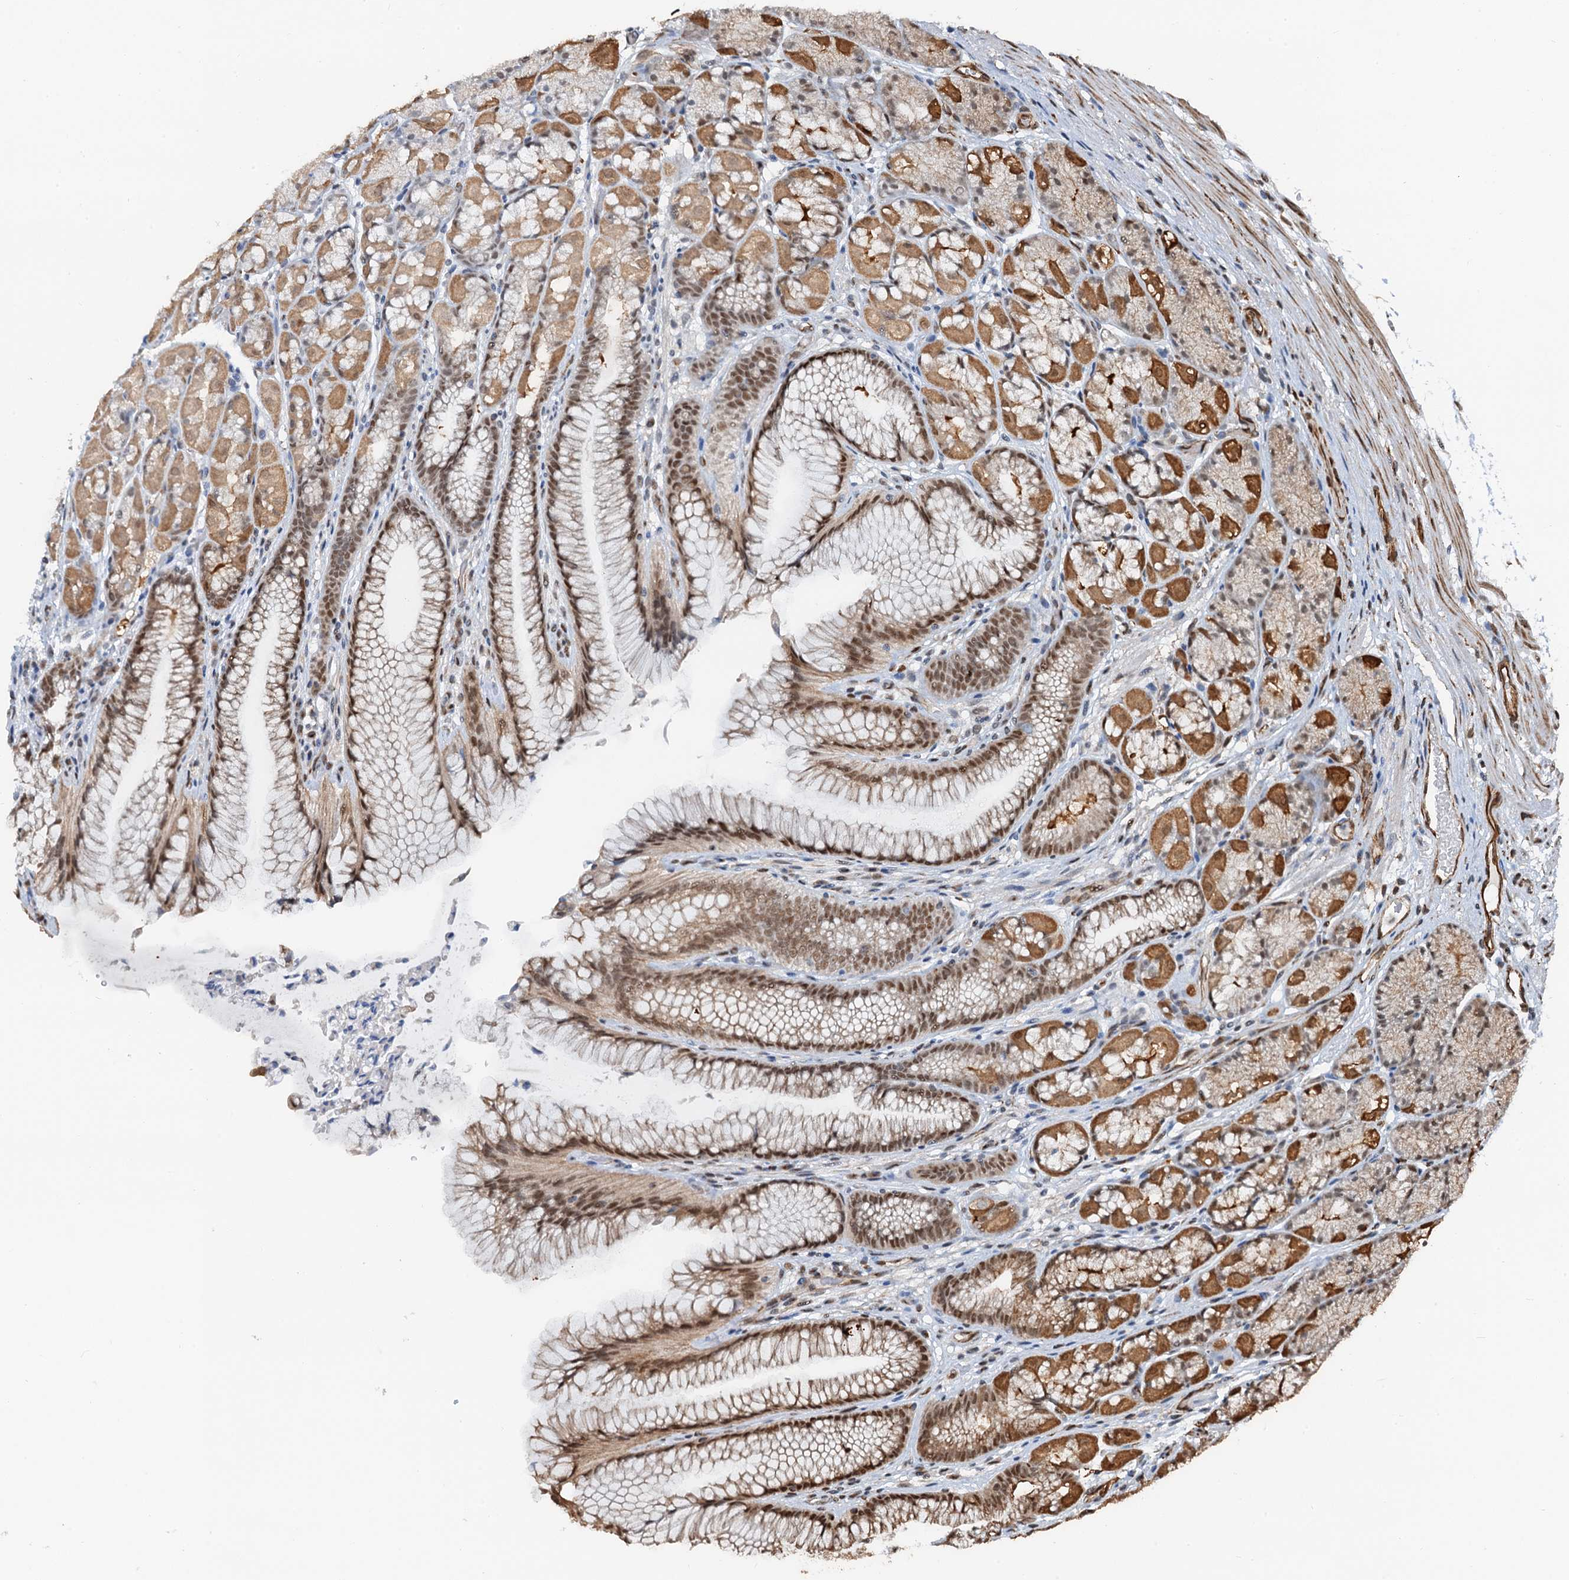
{"staining": {"intensity": "moderate", "quantity": ">75%", "location": "cytoplasmic/membranous,nuclear"}, "tissue": "stomach", "cell_type": "Glandular cells", "image_type": "normal", "snomed": [{"axis": "morphology", "description": "Normal tissue, NOS"}, {"axis": "topography", "description": "Stomach"}], "caption": "A brown stain labels moderate cytoplasmic/membranous,nuclear expression of a protein in glandular cells of unremarkable human stomach. (Brightfield microscopy of DAB IHC at high magnification).", "gene": "CFDP1", "patient": {"sex": "male", "age": 63}}